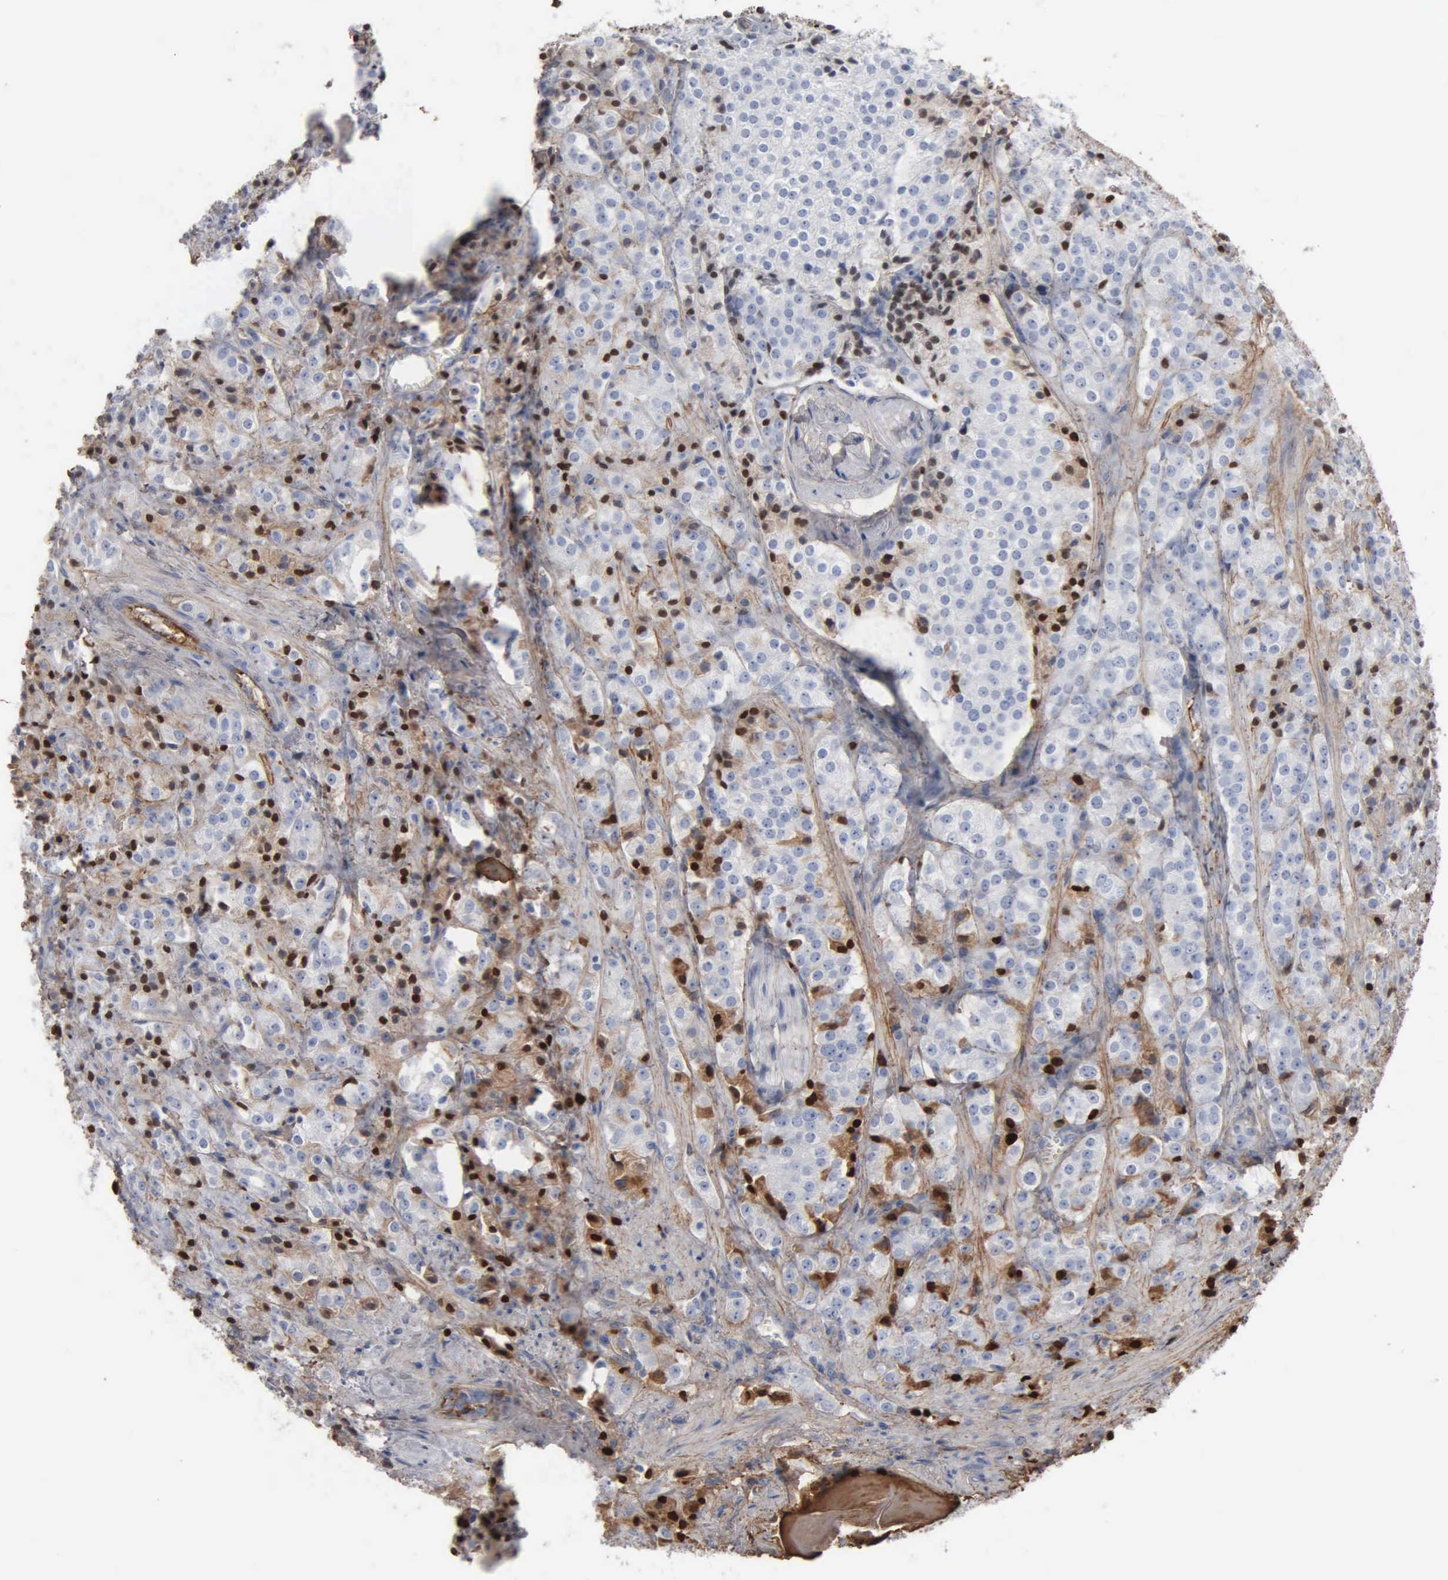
{"staining": {"intensity": "moderate", "quantity": "25%-75%", "location": "cytoplasmic/membranous"}, "tissue": "prostate cancer", "cell_type": "Tumor cells", "image_type": "cancer", "snomed": [{"axis": "morphology", "description": "Adenocarcinoma, Medium grade"}, {"axis": "topography", "description": "Prostate"}], "caption": "Immunohistochemical staining of human prostate adenocarcinoma (medium-grade) demonstrates moderate cytoplasmic/membranous protein staining in about 25%-75% of tumor cells.", "gene": "FN1", "patient": {"sex": "male", "age": 70}}